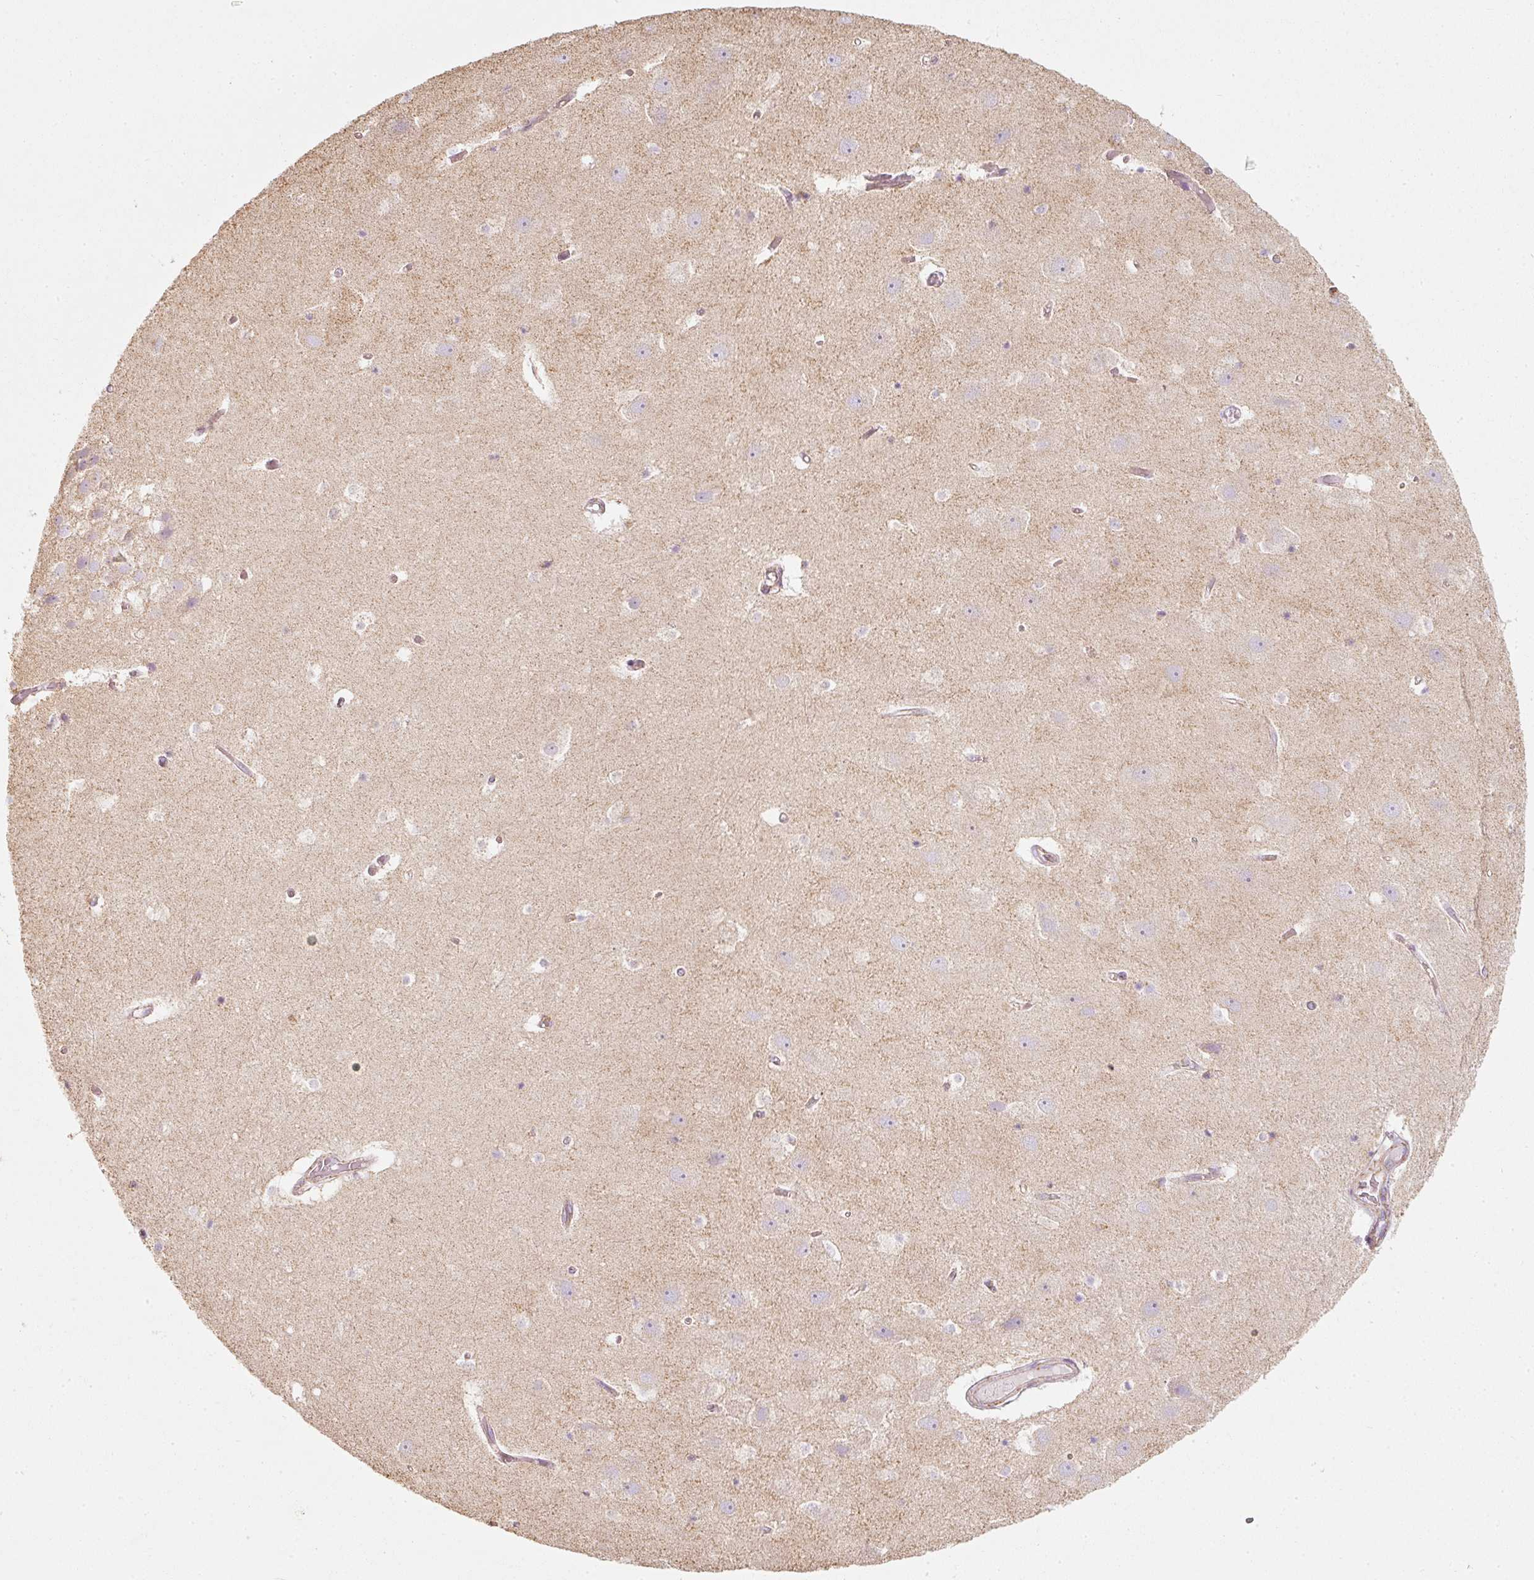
{"staining": {"intensity": "weak", "quantity": "<25%", "location": "cytoplasmic/membranous"}, "tissue": "hippocampus", "cell_type": "Glial cells", "image_type": "normal", "snomed": [{"axis": "morphology", "description": "Normal tissue, NOS"}, {"axis": "topography", "description": "Hippocampus"}], "caption": "High power microscopy photomicrograph of an immunohistochemistry image of unremarkable hippocampus, revealing no significant positivity in glial cells.", "gene": "DUT", "patient": {"sex": "female", "age": 52}}